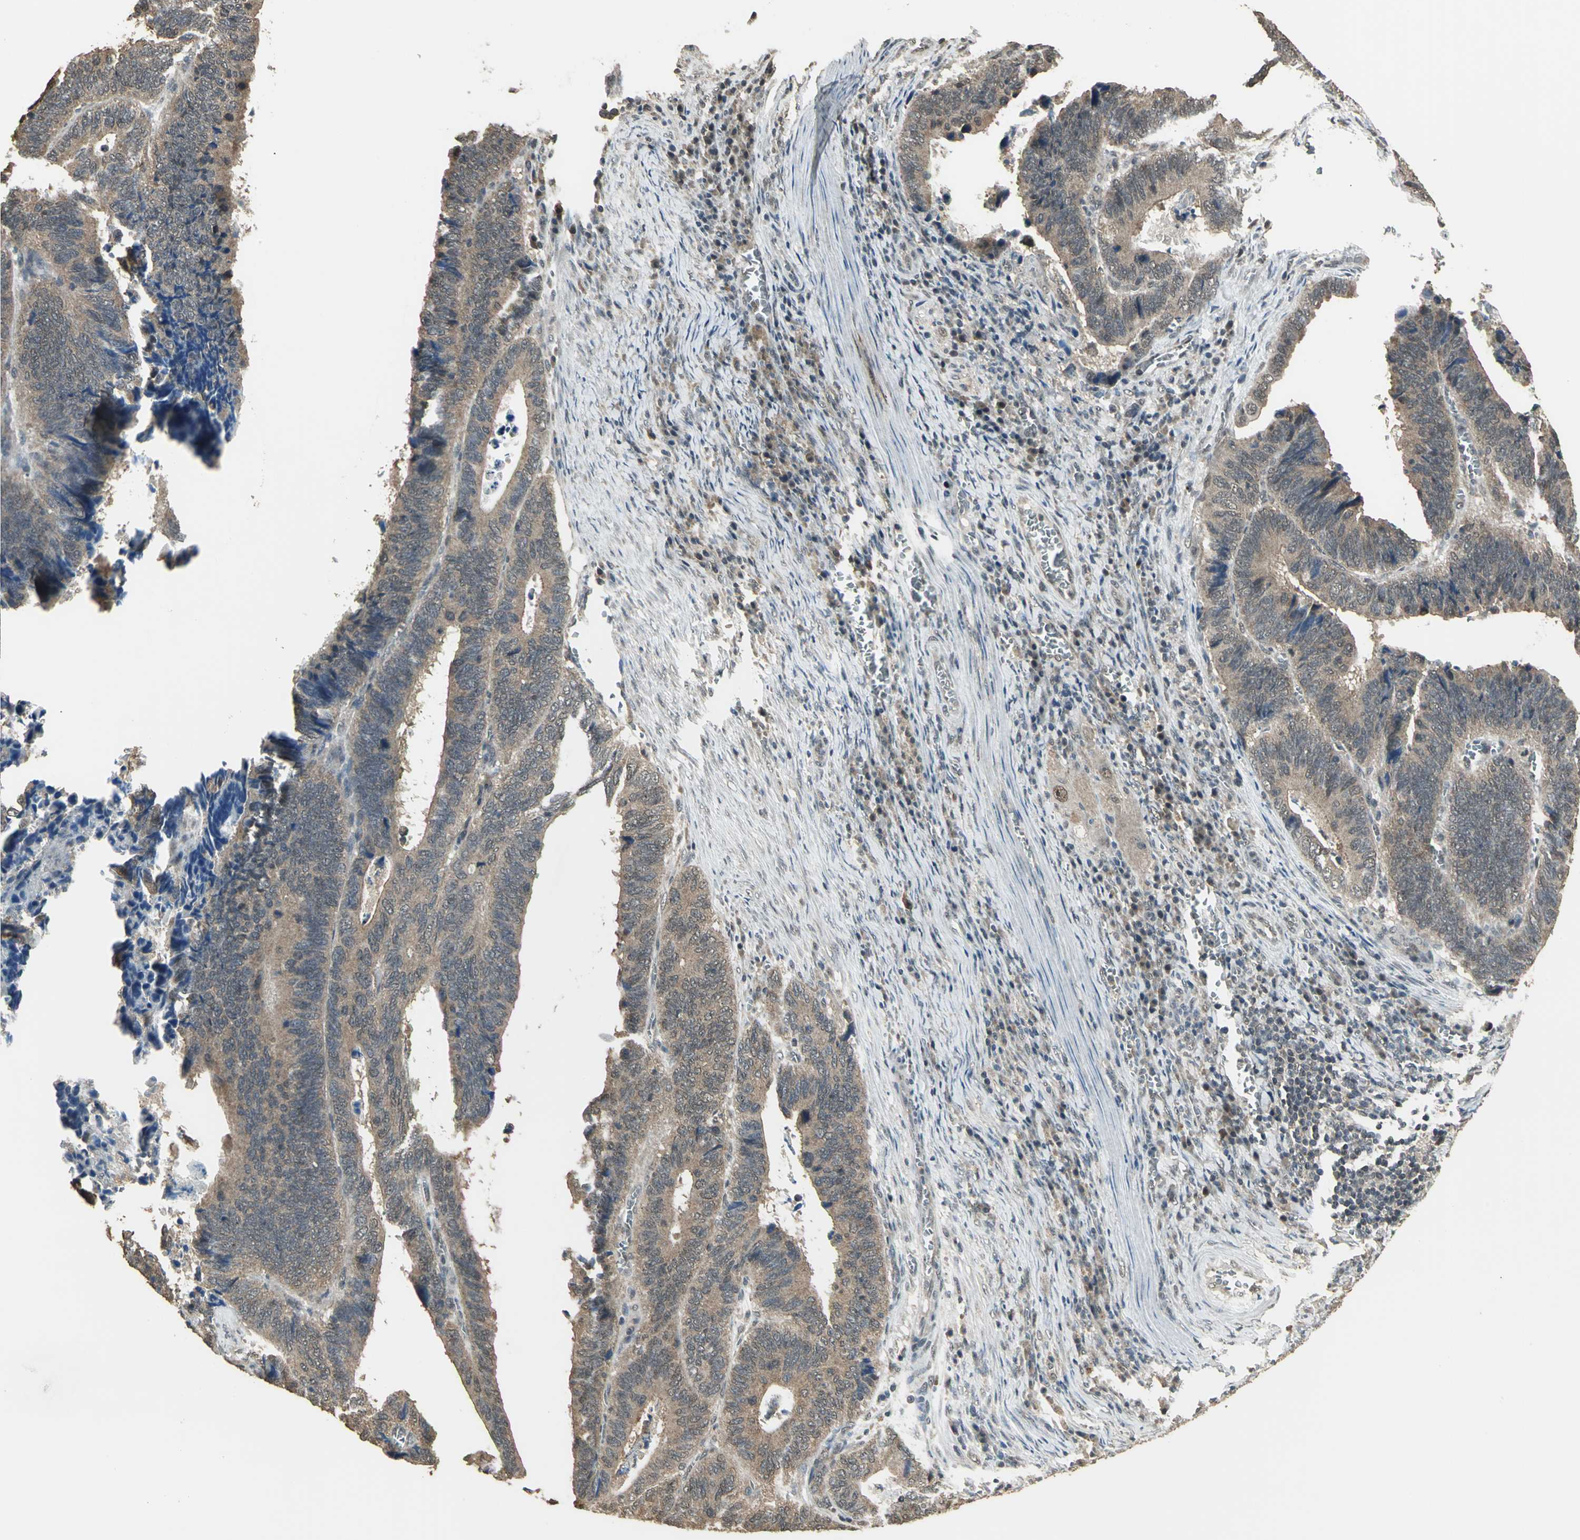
{"staining": {"intensity": "moderate", "quantity": ">75%", "location": "cytoplasmic/membranous"}, "tissue": "colorectal cancer", "cell_type": "Tumor cells", "image_type": "cancer", "snomed": [{"axis": "morphology", "description": "Adenocarcinoma, NOS"}, {"axis": "topography", "description": "Colon"}], "caption": "Immunohistochemistry image of human adenocarcinoma (colorectal) stained for a protein (brown), which exhibits medium levels of moderate cytoplasmic/membranous staining in about >75% of tumor cells.", "gene": "UCHL5", "patient": {"sex": "male", "age": 54}}